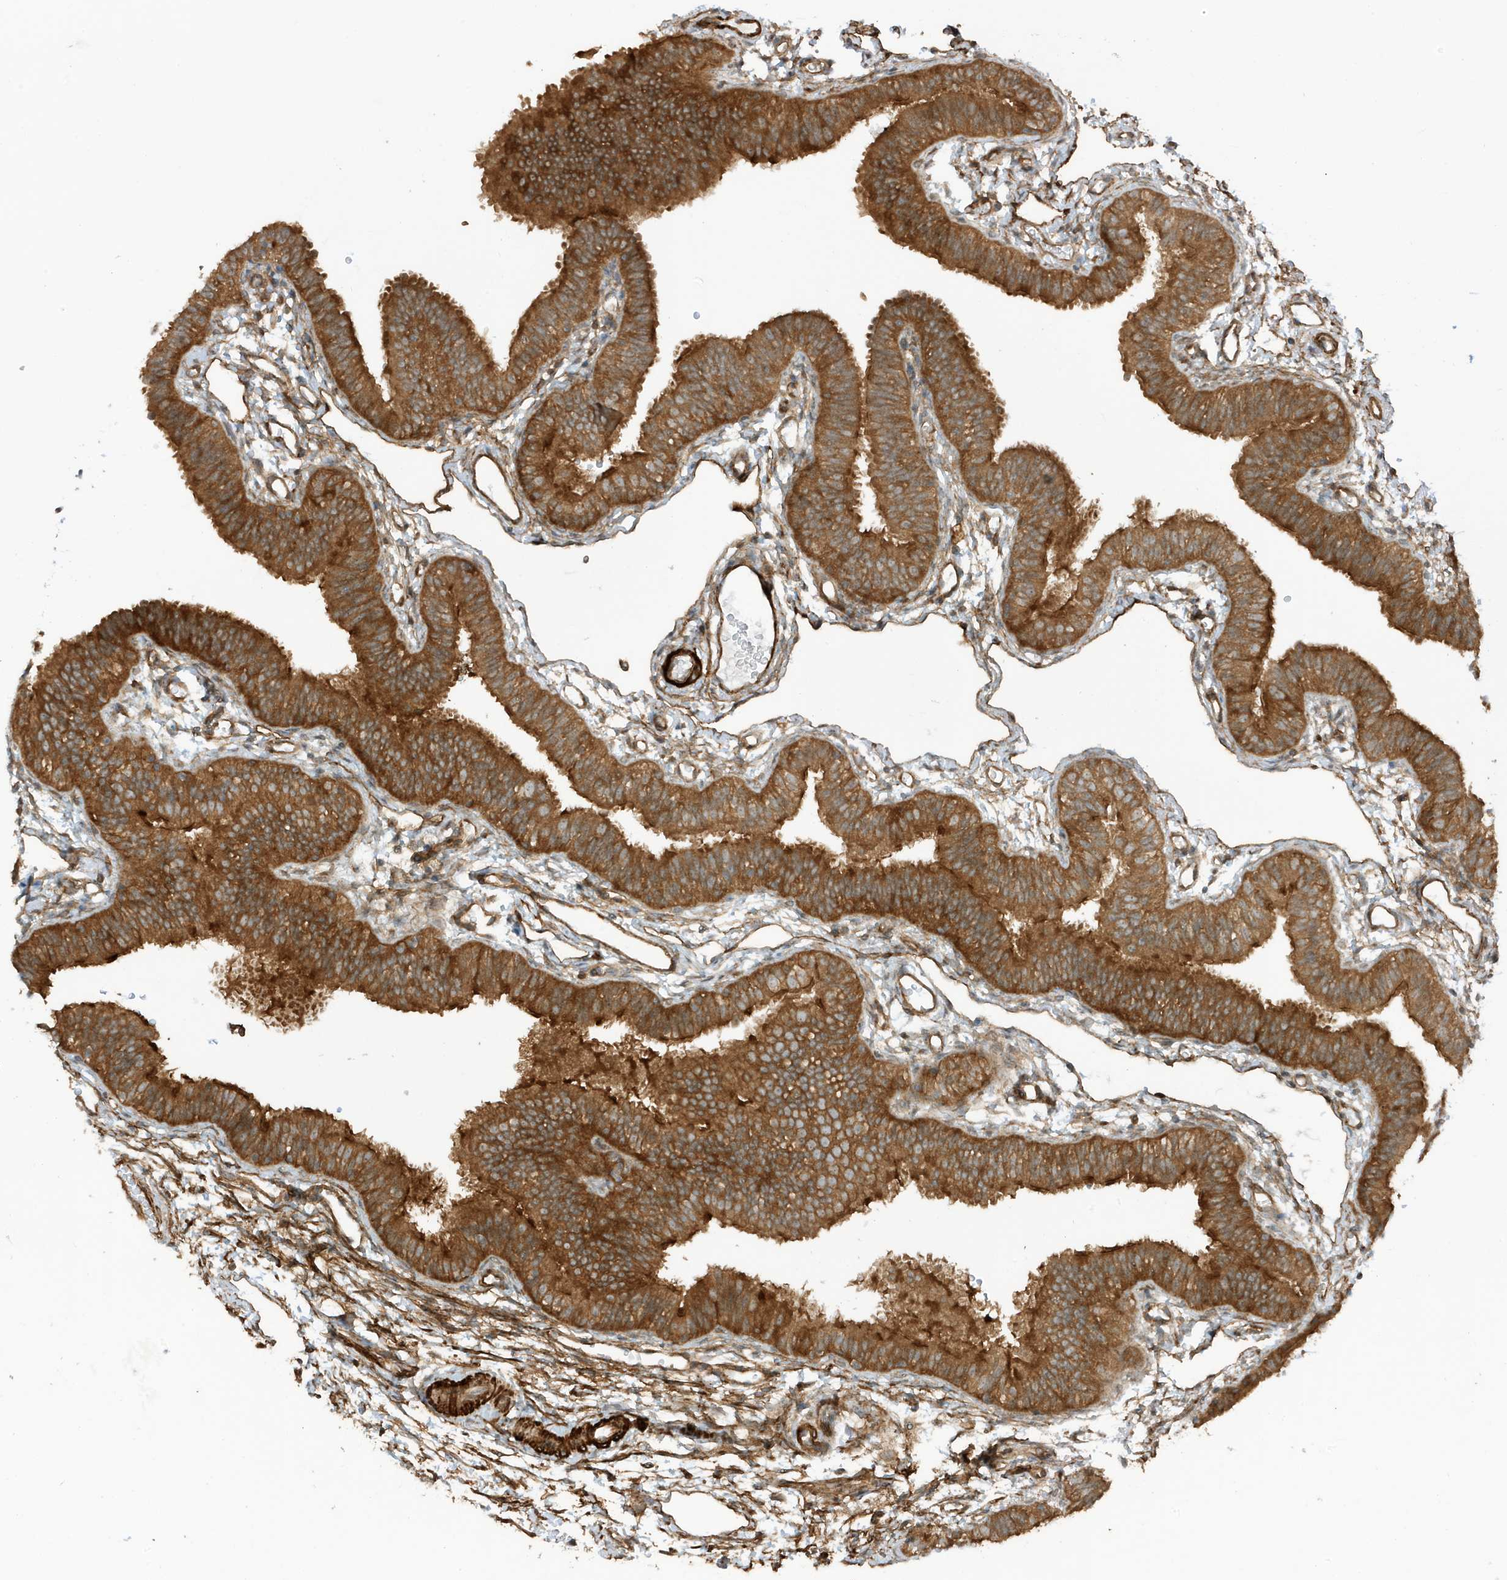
{"staining": {"intensity": "strong", "quantity": ">75%", "location": "cytoplasmic/membranous"}, "tissue": "fallopian tube", "cell_type": "Glandular cells", "image_type": "normal", "snomed": [{"axis": "morphology", "description": "Normal tissue, NOS"}, {"axis": "topography", "description": "Fallopian tube"}], "caption": "Immunohistochemical staining of normal fallopian tube reveals >75% levels of strong cytoplasmic/membranous protein staining in approximately >75% of glandular cells.", "gene": "CDC42EP3", "patient": {"sex": "female", "age": 35}}